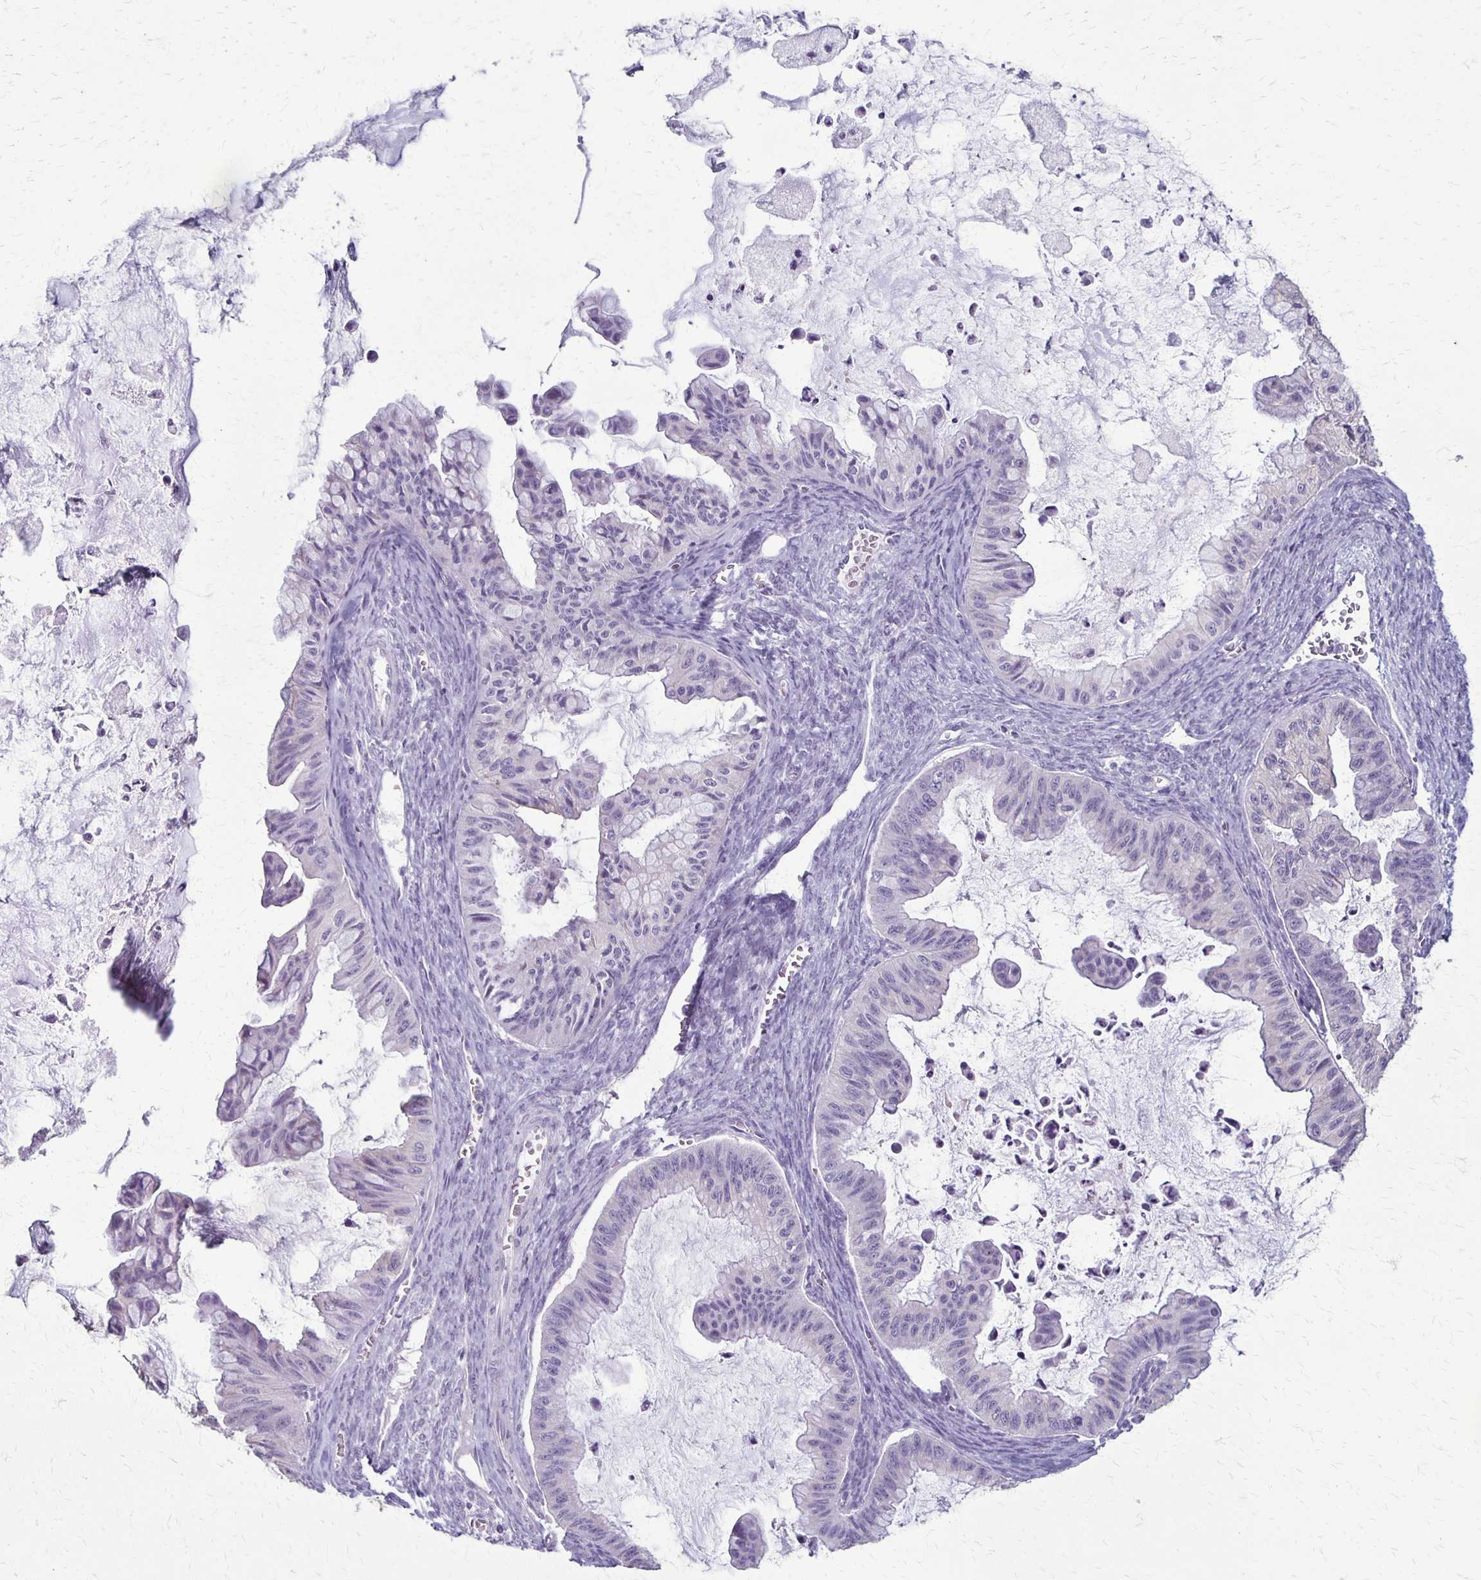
{"staining": {"intensity": "negative", "quantity": "none", "location": "none"}, "tissue": "ovarian cancer", "cell_type": "Tumor cells", "image_type": "cancer", "snomed": [{"axis": "morphology", "description": "Cystadenocarcinoma, mucinous, NOS"}, {"axis": "topography", "description": "Ovary"}], "caption": "Tumor cells show no significant staining in ovarian cancer.", "gene": "SLC35E2B", "patient": {"sex": "female", "age": 72}}